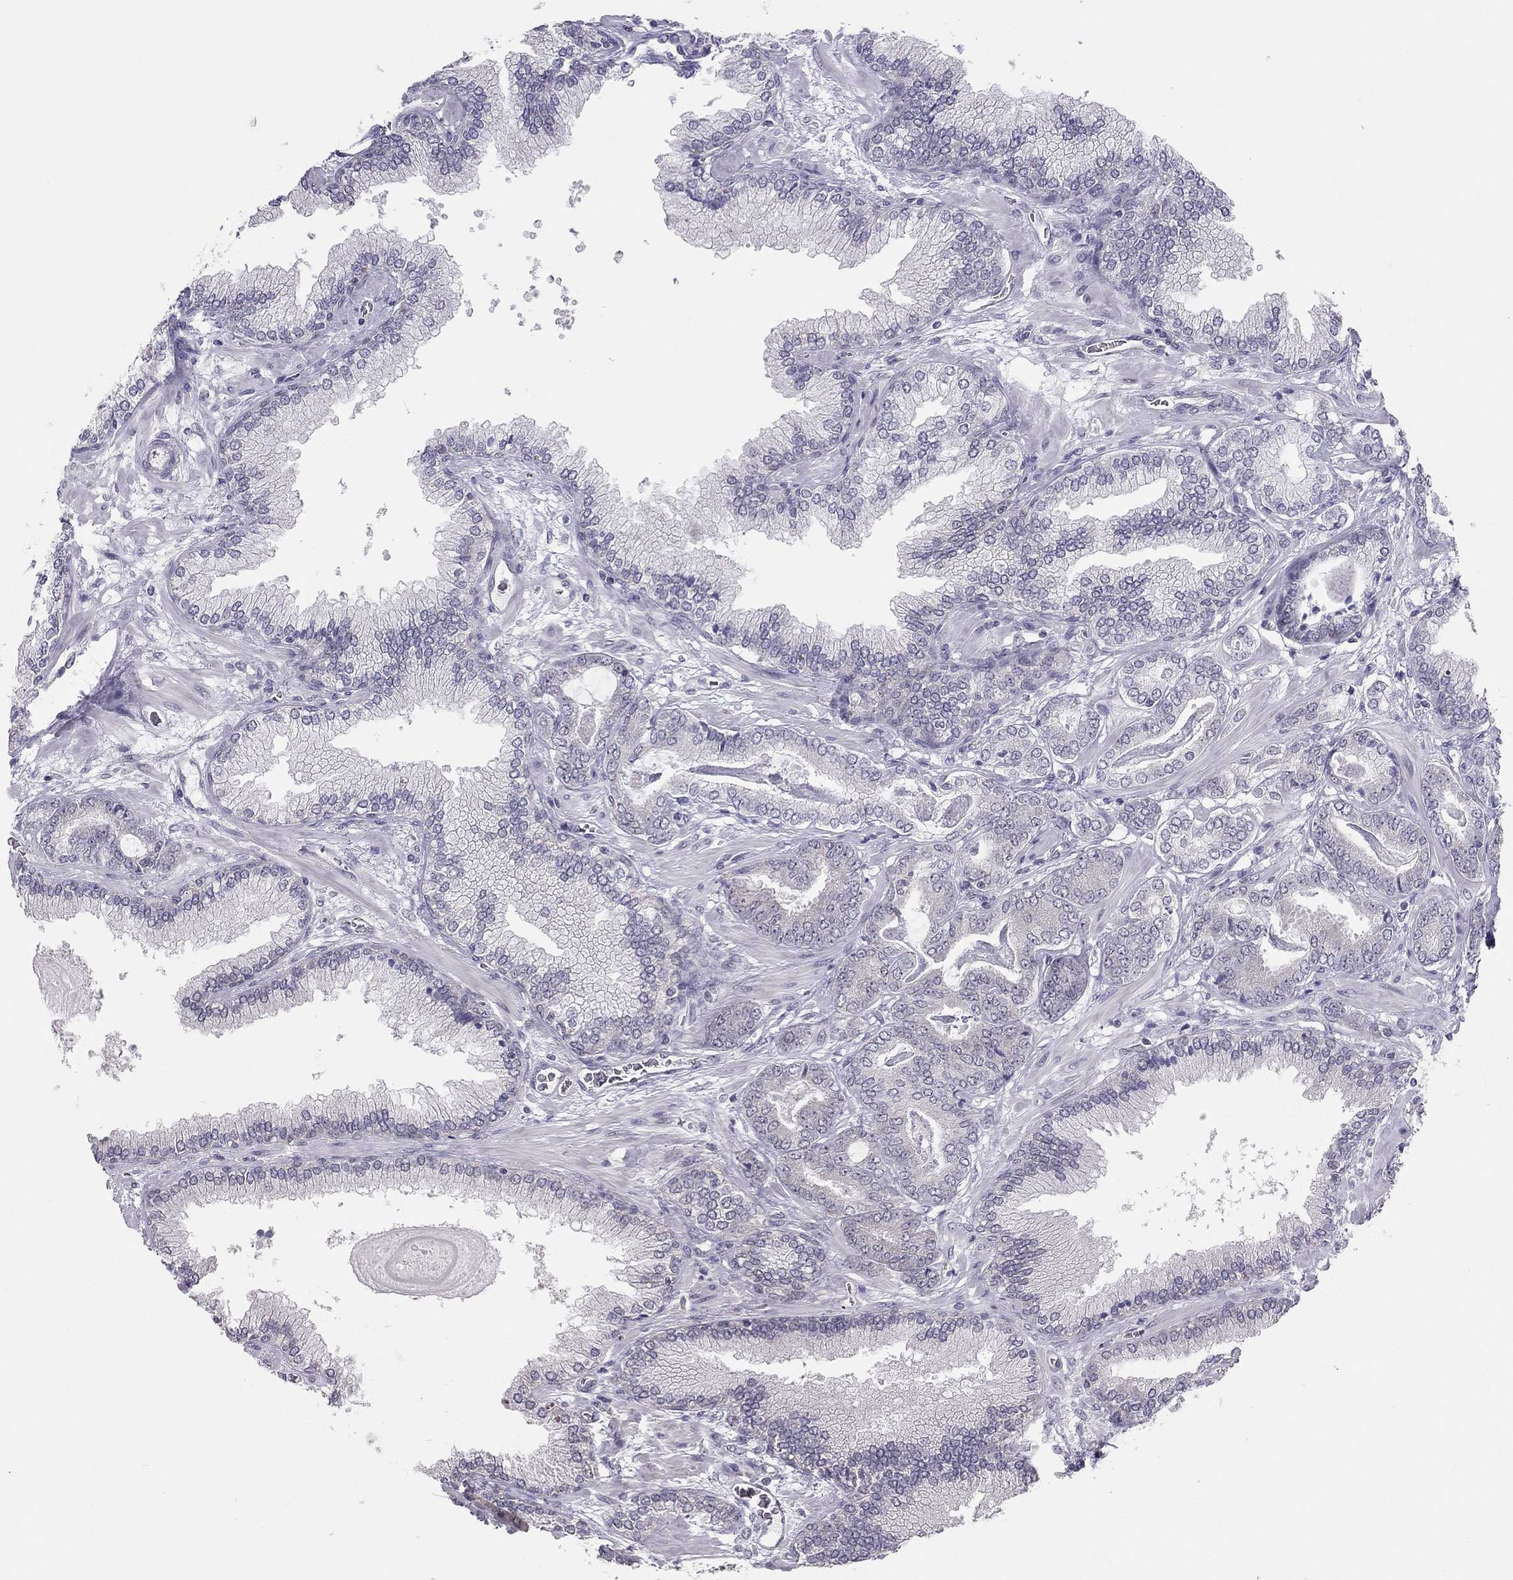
{"staining": {"intensity": "negative", "quantity": "none", "location": "none"}, "tissue": "prostate cancer", "cell_type": "Tumor cells", "image_type": "cancer", "snomed": [{"axis": "morphology", "description": "Adenocarcinoma, Low grade"}, {"axis": "topography", "description": "Prostate"}], "caption": "The immunohistochemistry (IHC) image has no significant staining in tumor cells of low-grade adenocarcinoma (prostate) tissue.", "gene": "HSF2BP", "patient": {"sex": "male", "age": 69}}